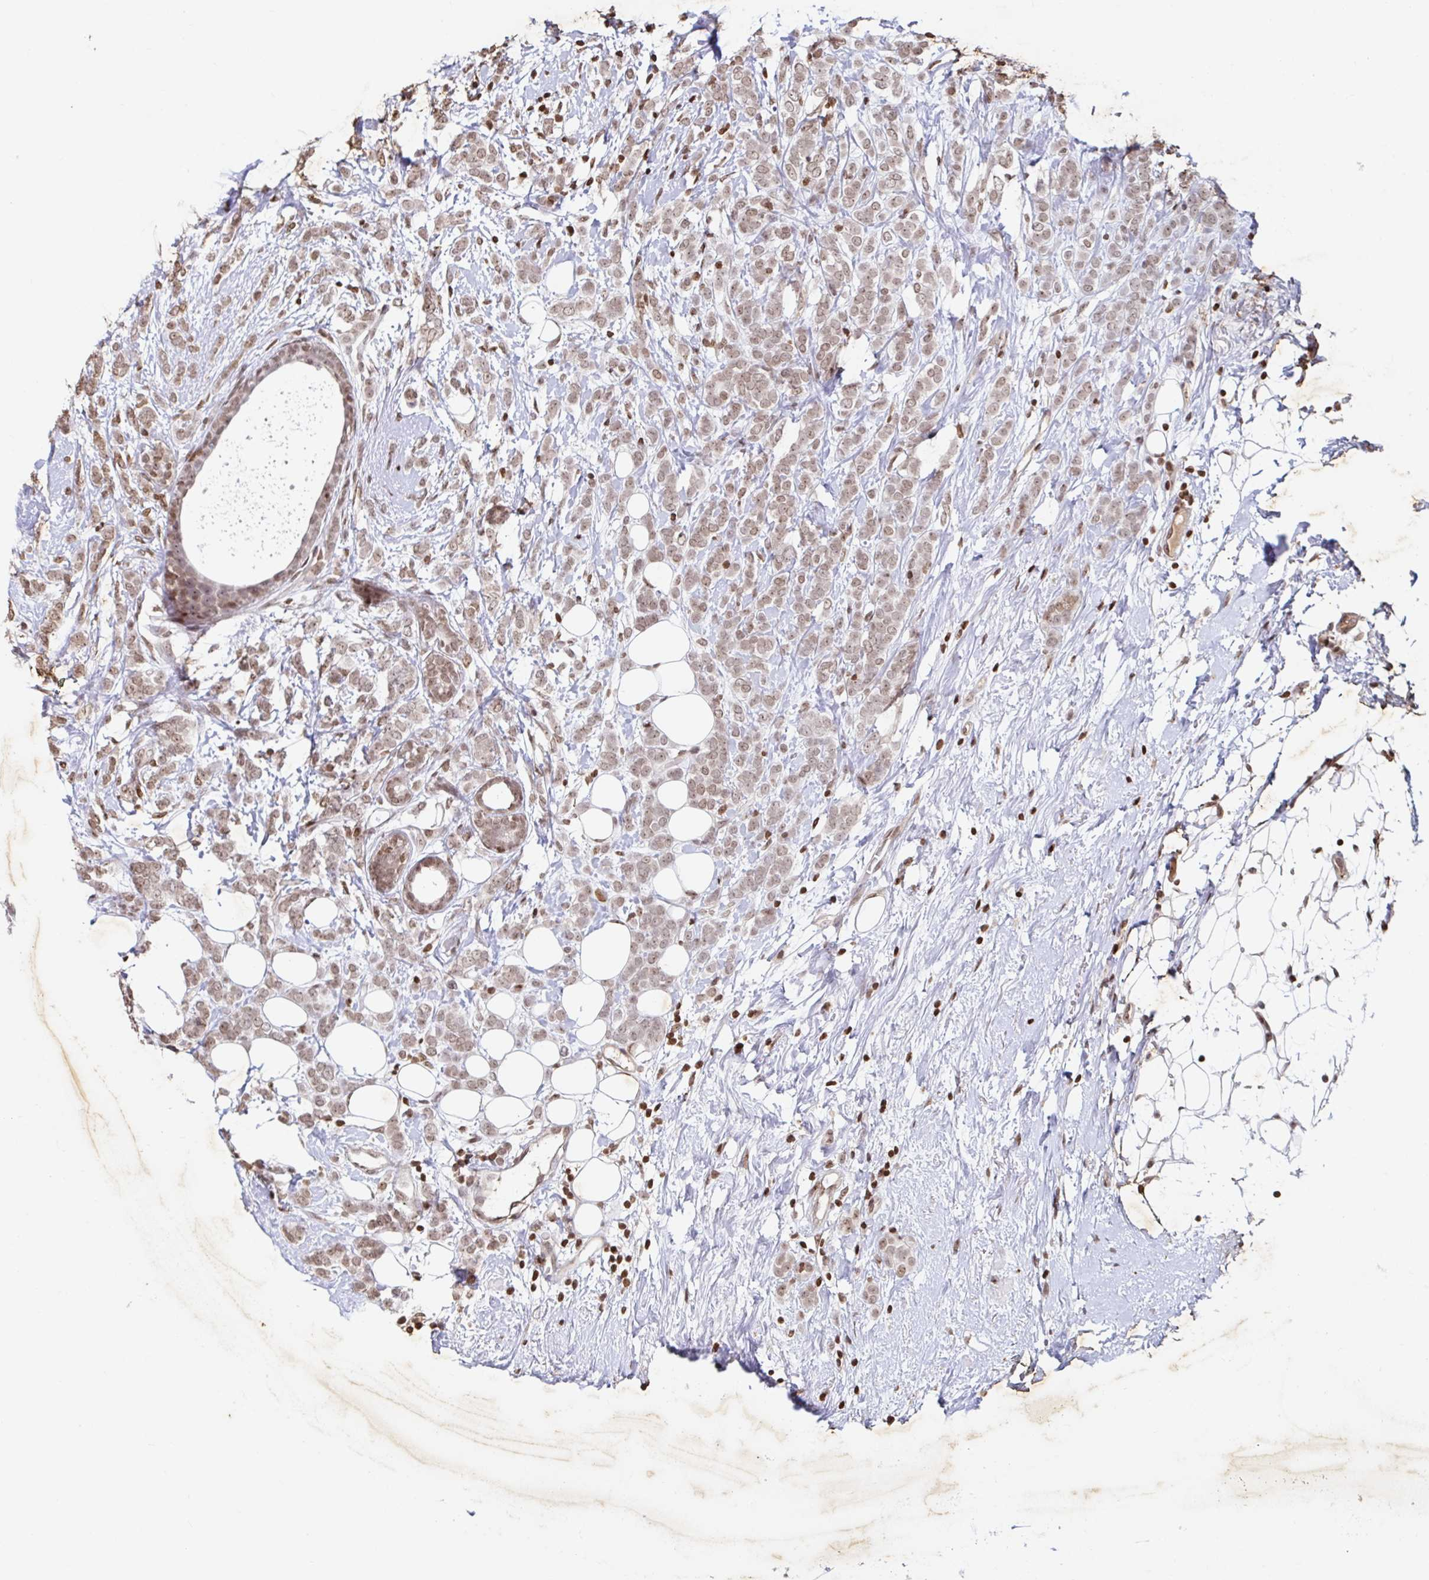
{"staining": {"intensity": "weak", "quantity": ">75%", "location": "nuclear"}, "tissue": "breast cancer", "cell_type": "Tumor cells", "image_type": "cancer", "snomed": [{"axis": "morphology", "description": "Lobular carcinoma"}, {"axis": "topography", "description": "Breast"}], "caption": "Immunohistochemical staining of breast cancer displays low levels of weak nuclear expression in about >75% of tumor cells. (Brightfield microscopy of DAB IHC at high magnification).", "gene": "C19orf53", "patient": {"sex": "female", "age": 49}}